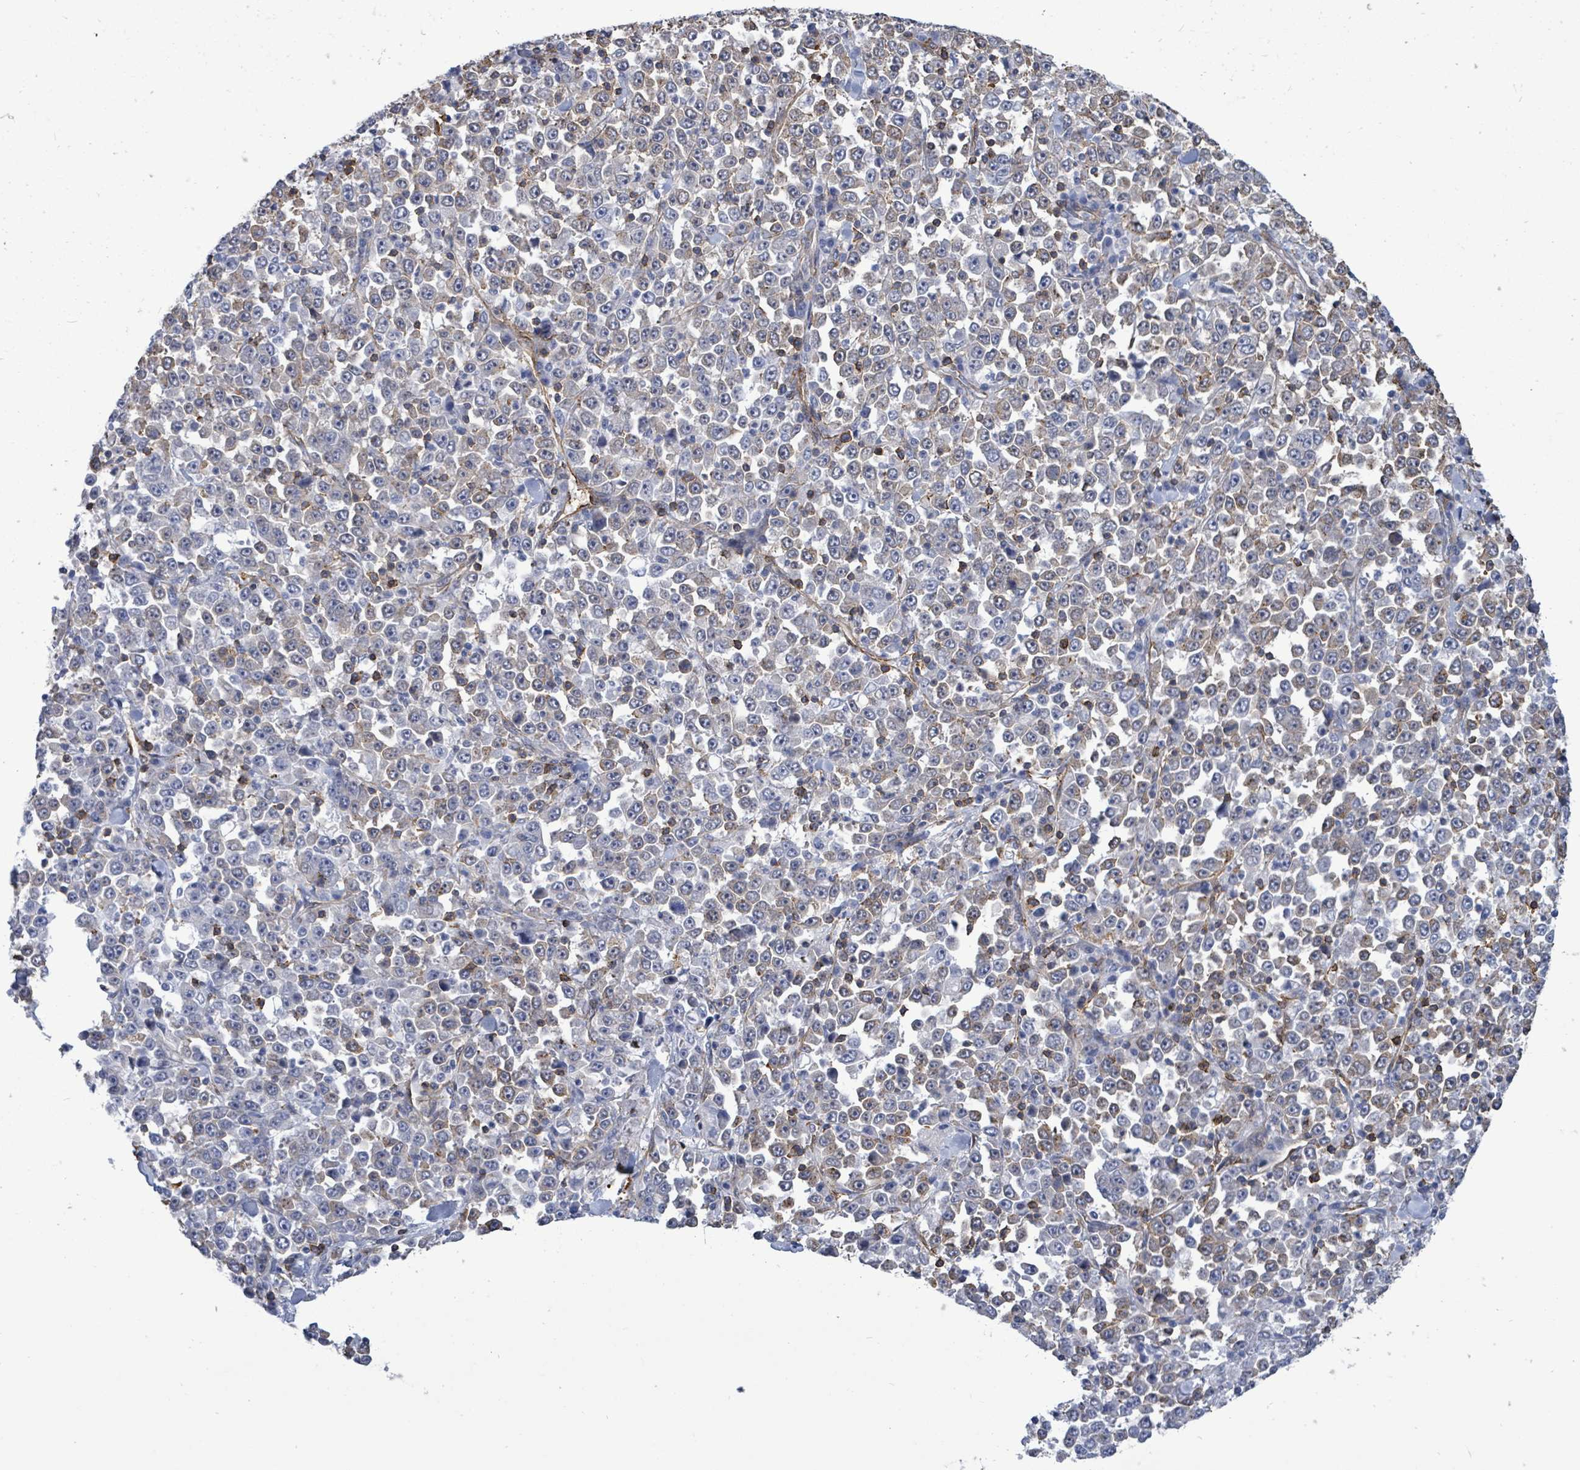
{"staining": {"intensity": "negative", "quantity": "none", "location": "none"}, "tissue": "stomach cancer", "cell_type": "Tumor cells", "image_type": "cancer", "snomed": [{"axis": "morphology", "description": "Normal tissue, NOS"}, {"axis": "morphology", "description": "Adenocarcinoma, NOS"}, {"axis": "topography", "description": "Stomach, upper"}, {"axis": "topography", "description": "Stomach"}], "caption": "This is an IHC image of adenocarcinoma (stomach). There is no staining in tumor cells.", "gene": "PRKRIP1", "patient": {"sex": "male", "age": 59}}